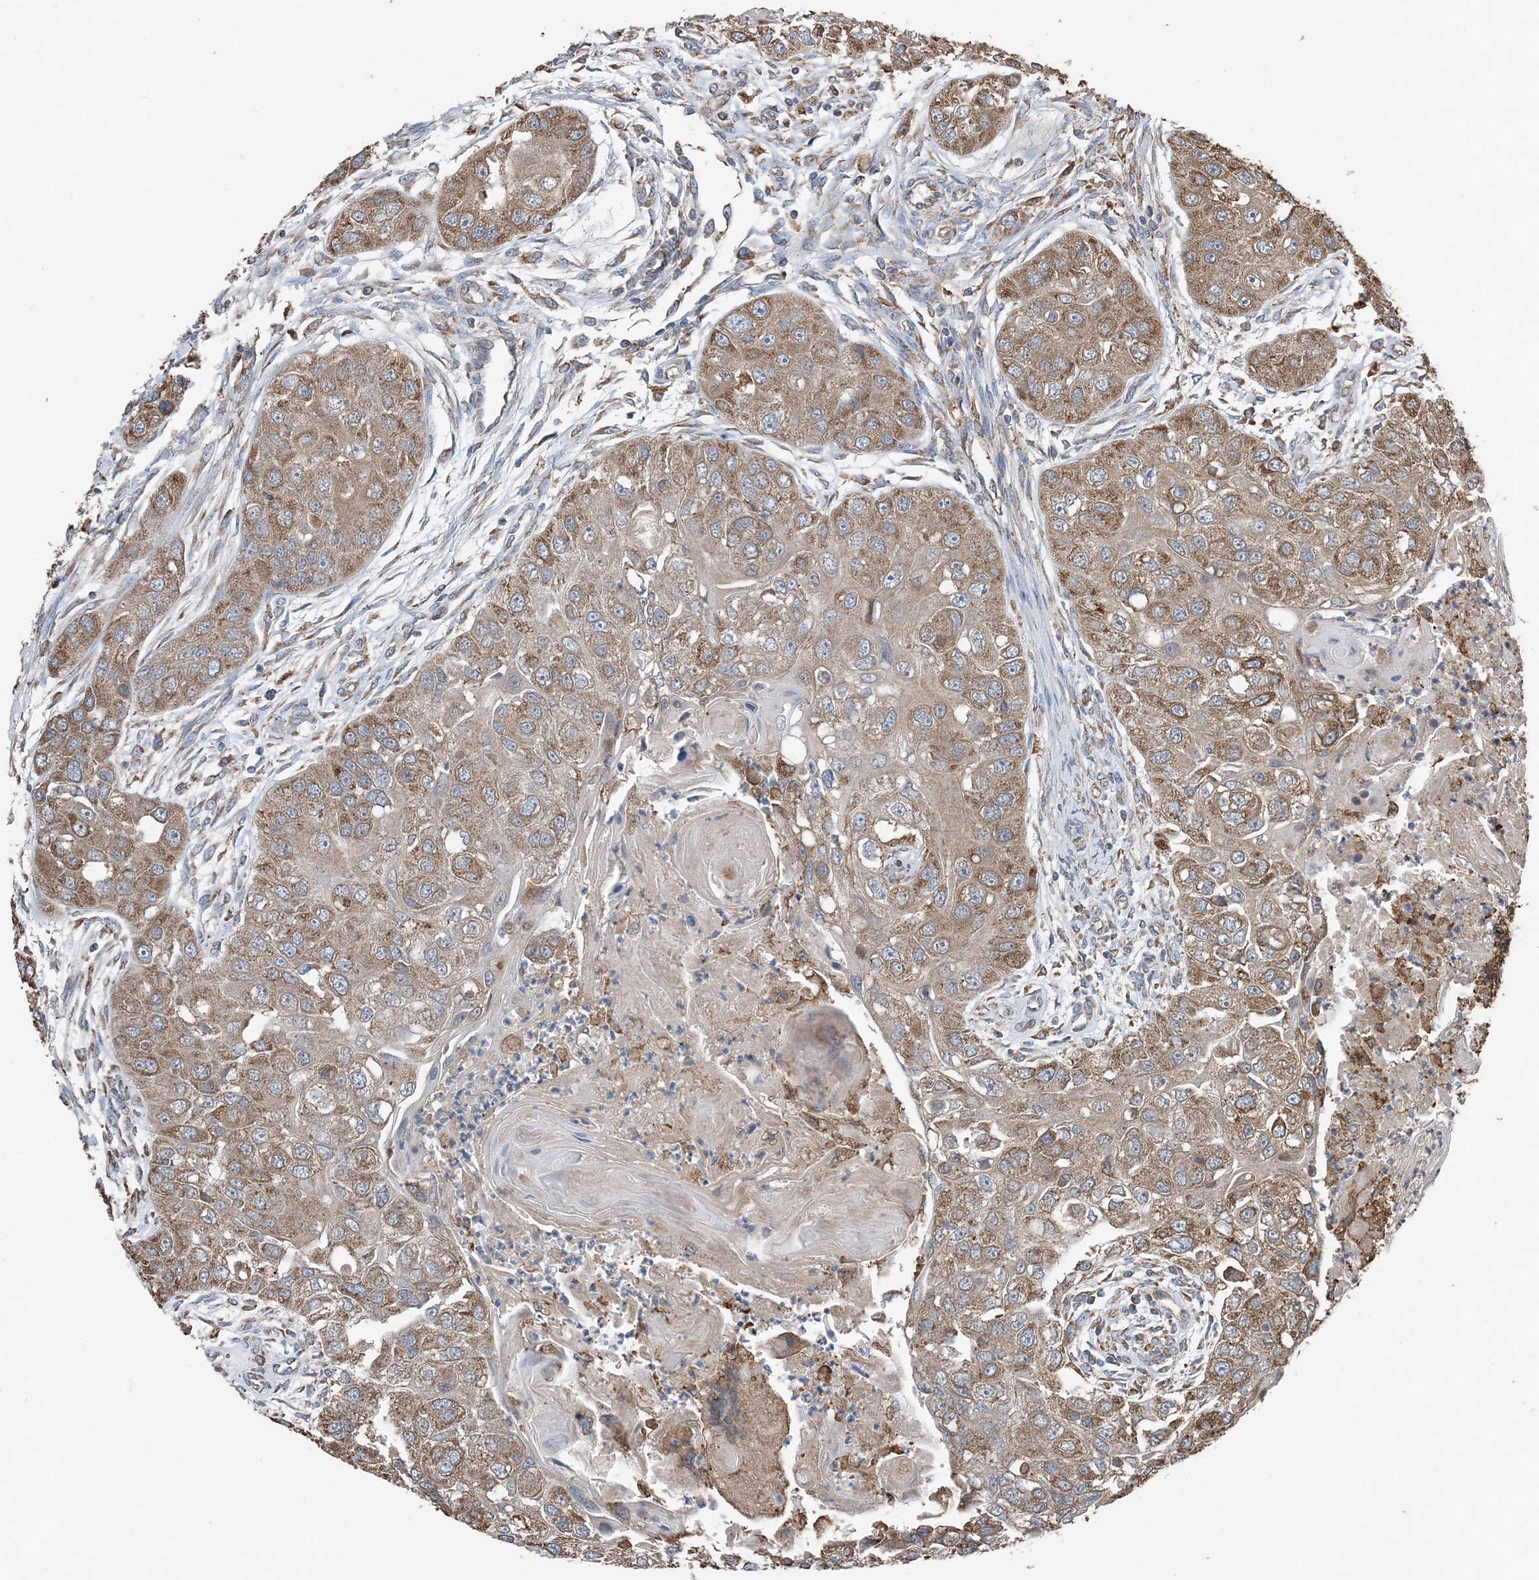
{"staining": {"intensity": "moderate", "quantity": ">75%", "location": "cytoplasmic/membranous"}, "tissue": "head and neck cancer", "cell_type": "Tumor cells", "image_type": "cancer", "snomed": [{"axis": "morphology", "description": "Normal tissue, NOS"}, {"axis": "morphology", "description": "Squamous cell carcinoma, NOS"}, {"axis": "topography", "description": "Skeletal muscle"}, {"axis": "topography", "description": "Head-Neck"}], "caption": "Human squamous cell carcinoma (head and neck) stained with a brown dye demonstrates moderate cytoplasmic/membranous positive staining in approximately >75% of tumor cells.", "gene": "PDIA6", "patient": {"sex": "male", "age": 51}}